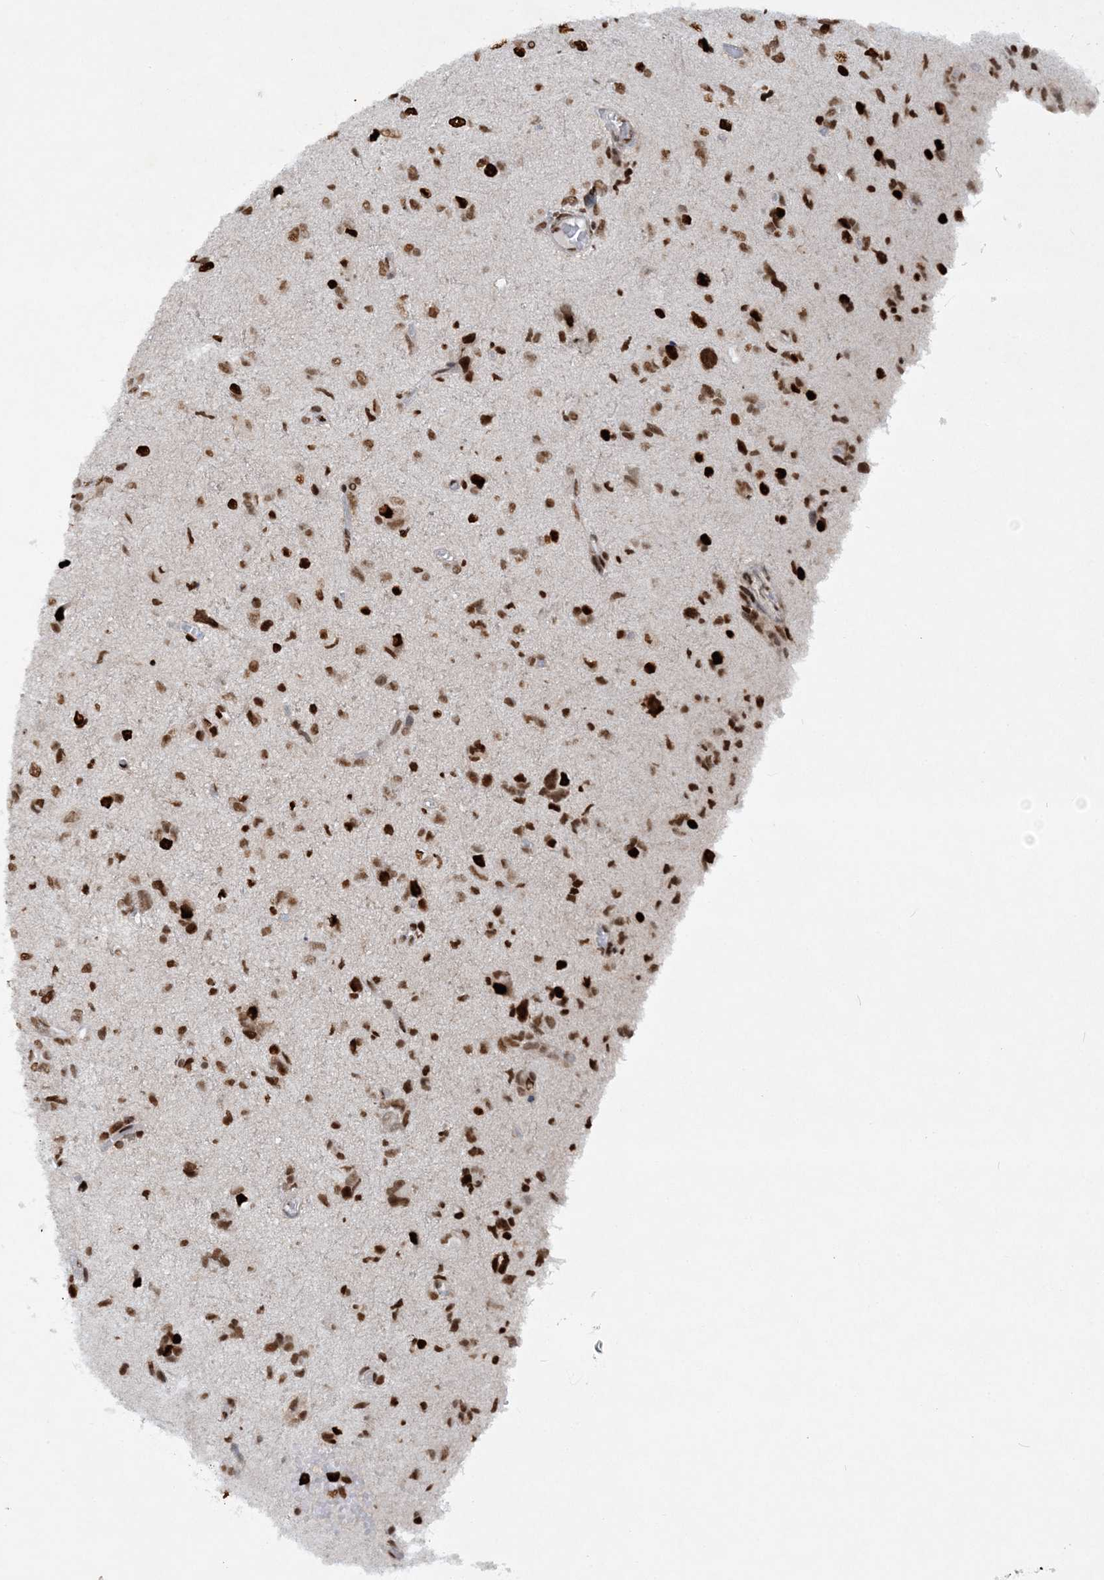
{"staining": {"intensity": "strong", "quantity": ">75%", "location": "nuclear"}, "tissue": "glioma", "cell_type": "Tumor cells", "image_type": "cancer", "snomed": [{"axis": "morphology", "description": "Glioma, malignant, High grade"}, {"axis": "topography", "description": "Brain"}], "caption": "IHC micrograph of neoplastic tissue: glioma stained using immunohistochemistry shows high levels of strong protein expression localized specifically in the nuclear of tumor cells, appearing as a nuclear brown color.", "gene": "DELE1", "patient": {"sex": "female", "age": 59}}